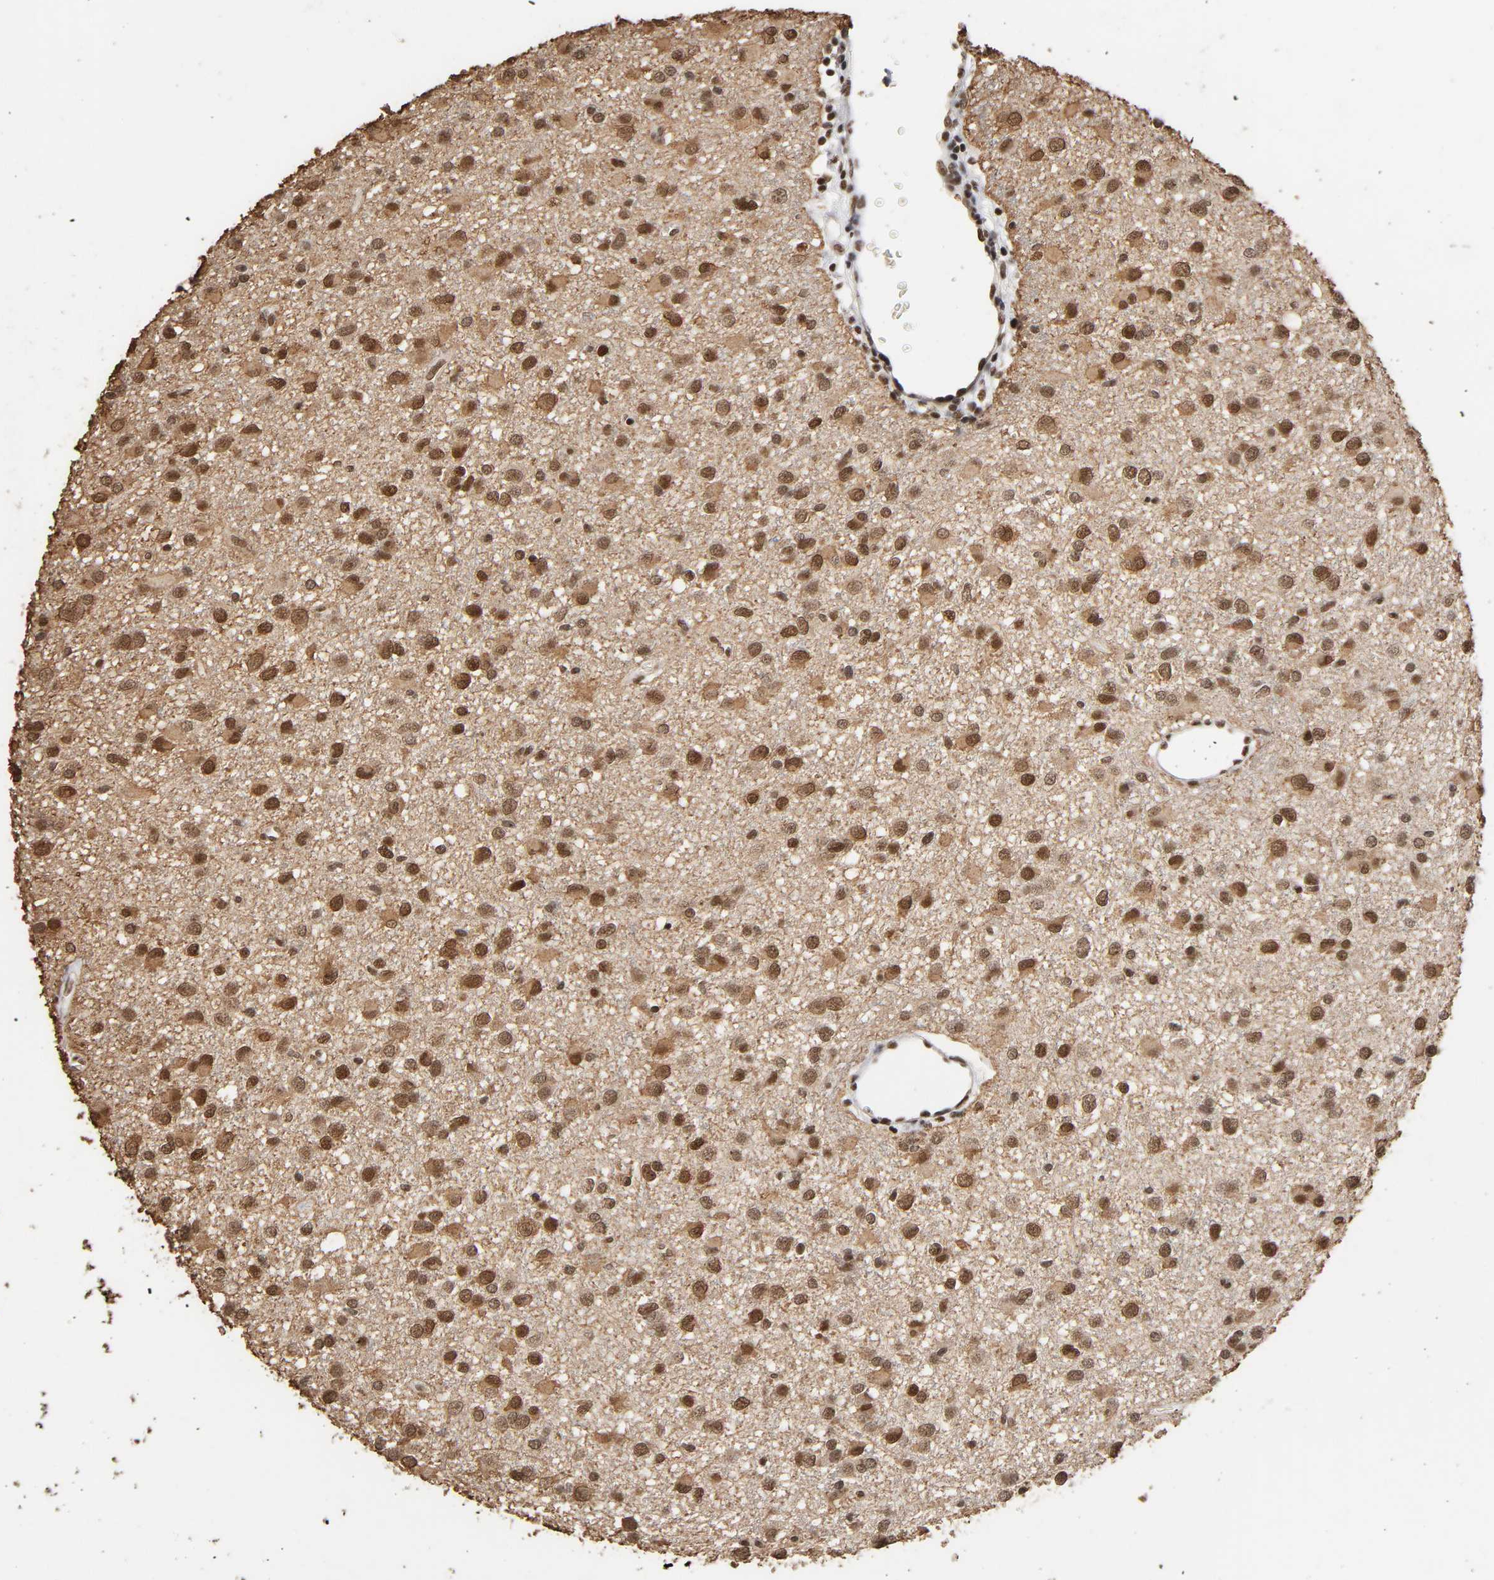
{"staining": {"intensity": "strong", "quantity": ">75%", "location": "nuclear"}, "tissue": "glioma", "cell_type": "Tumor cells", "image_type": "cancer", "snomed": [{"axis": "morphology", "description": "Glioma, malignant, Low grade"}, {"axis": "topography", "description": "Brain"}], "caption": "Tumor cells display strong nuclear positivity in approximately >75% of cells in low-grade glioma (malignant).", "gene": "ZNF384", "patient": {"sex": "male", "age": 42}}